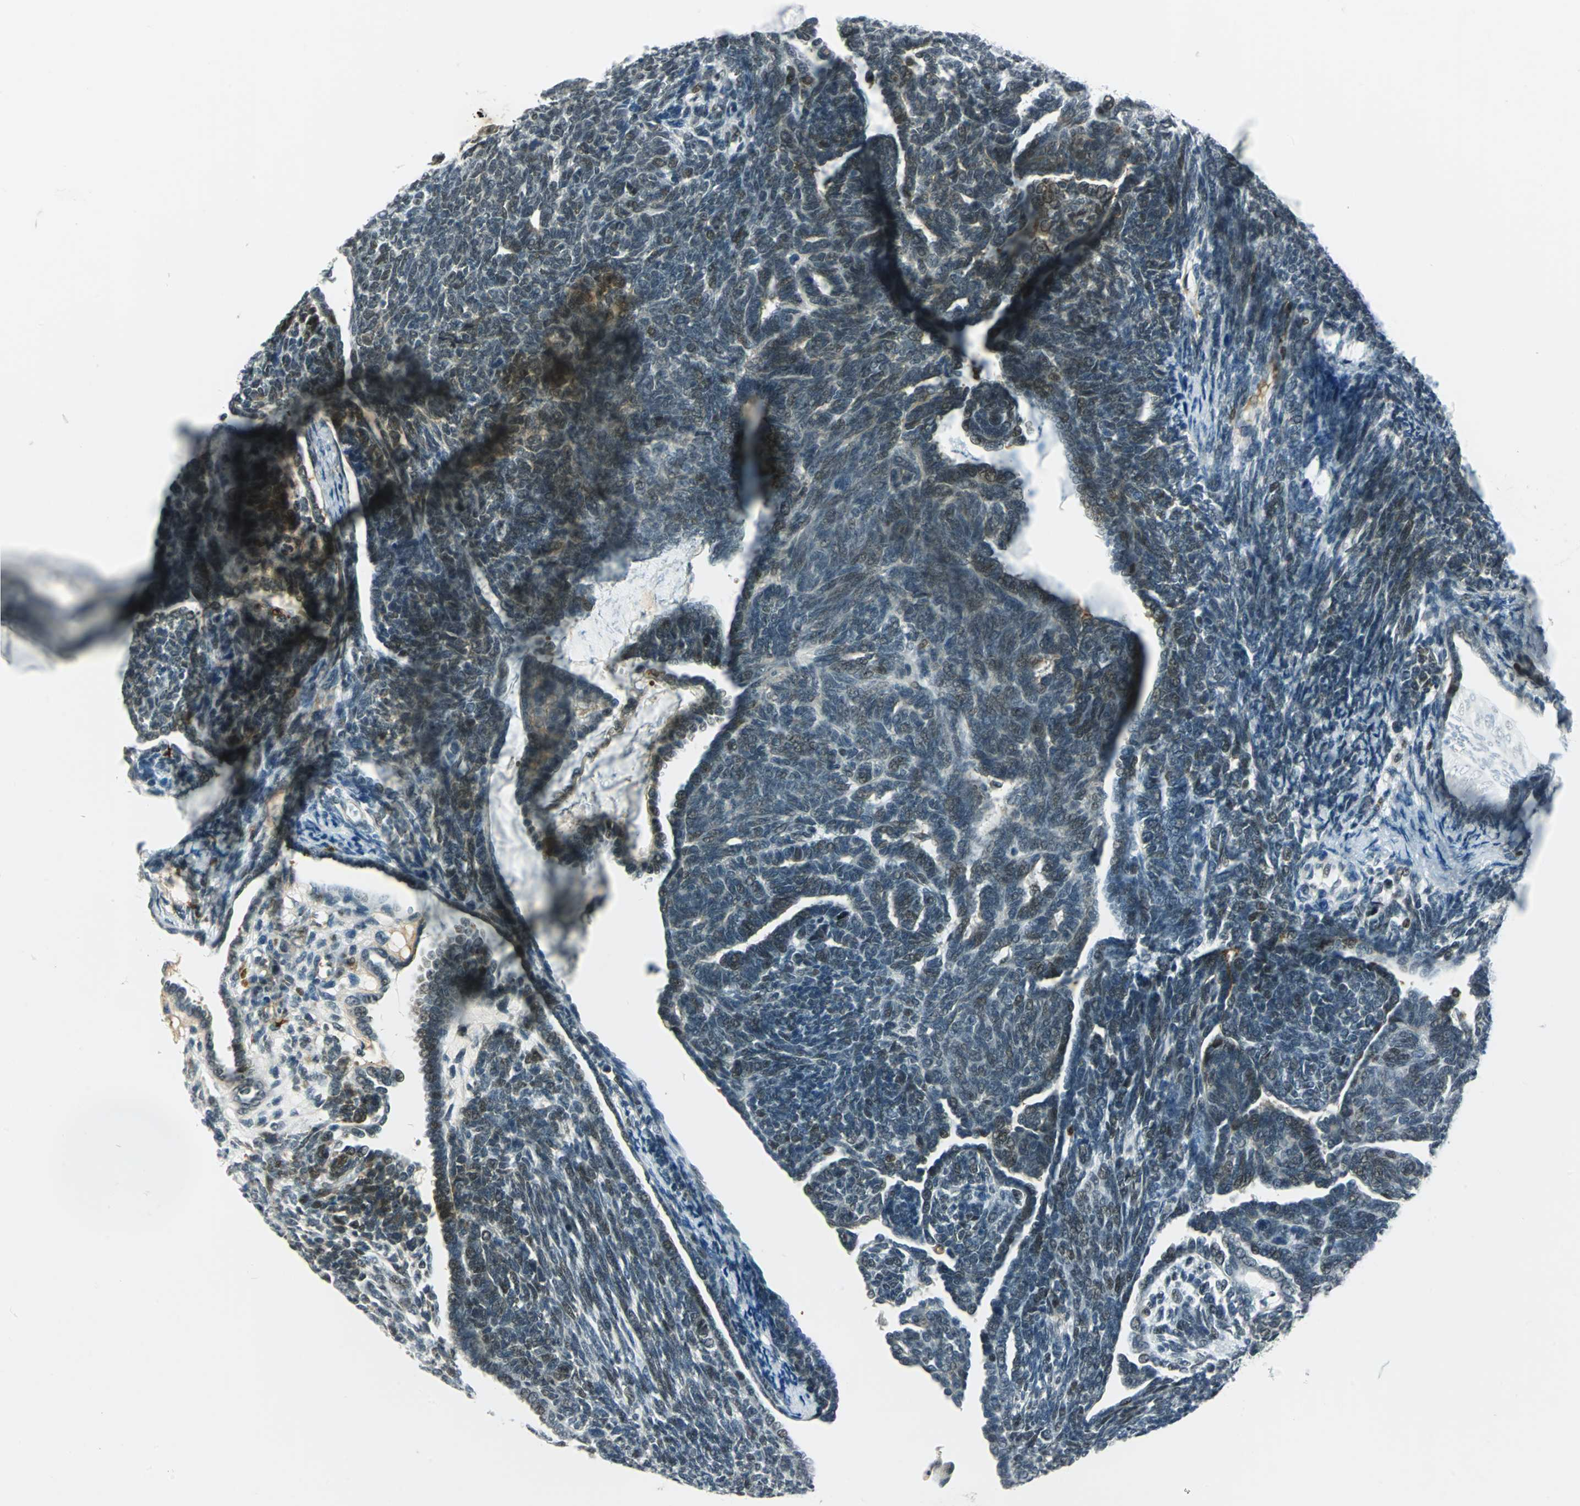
{"staining": {"intensity": "moderate", "quantity": "25%-75%", "location": "nuclear"}, "tissue": "endometrial cancer", "cell_type": "Tumor cells", "image_type": "cancer", "snomed": [{"axis": "morphology", "description": "Neoplasm, malignant, NOS"}, {"axis": "topography", "description": "Endometrium"}], "caption": "Neoplasm (malignant) (endometrial) was stained to show a protein in brown. There is medium levels of moderate nuclear positivity in about 25%-75% of tumor cells. The staining is performed using DAB (3,3'-diaminobenzidine) brown chromogen to label protein expression. The nuclei are counter-stained blue using hematoxylin.", "gene": "MTMR10", "patient": {"sex": "female", "age": 74}}